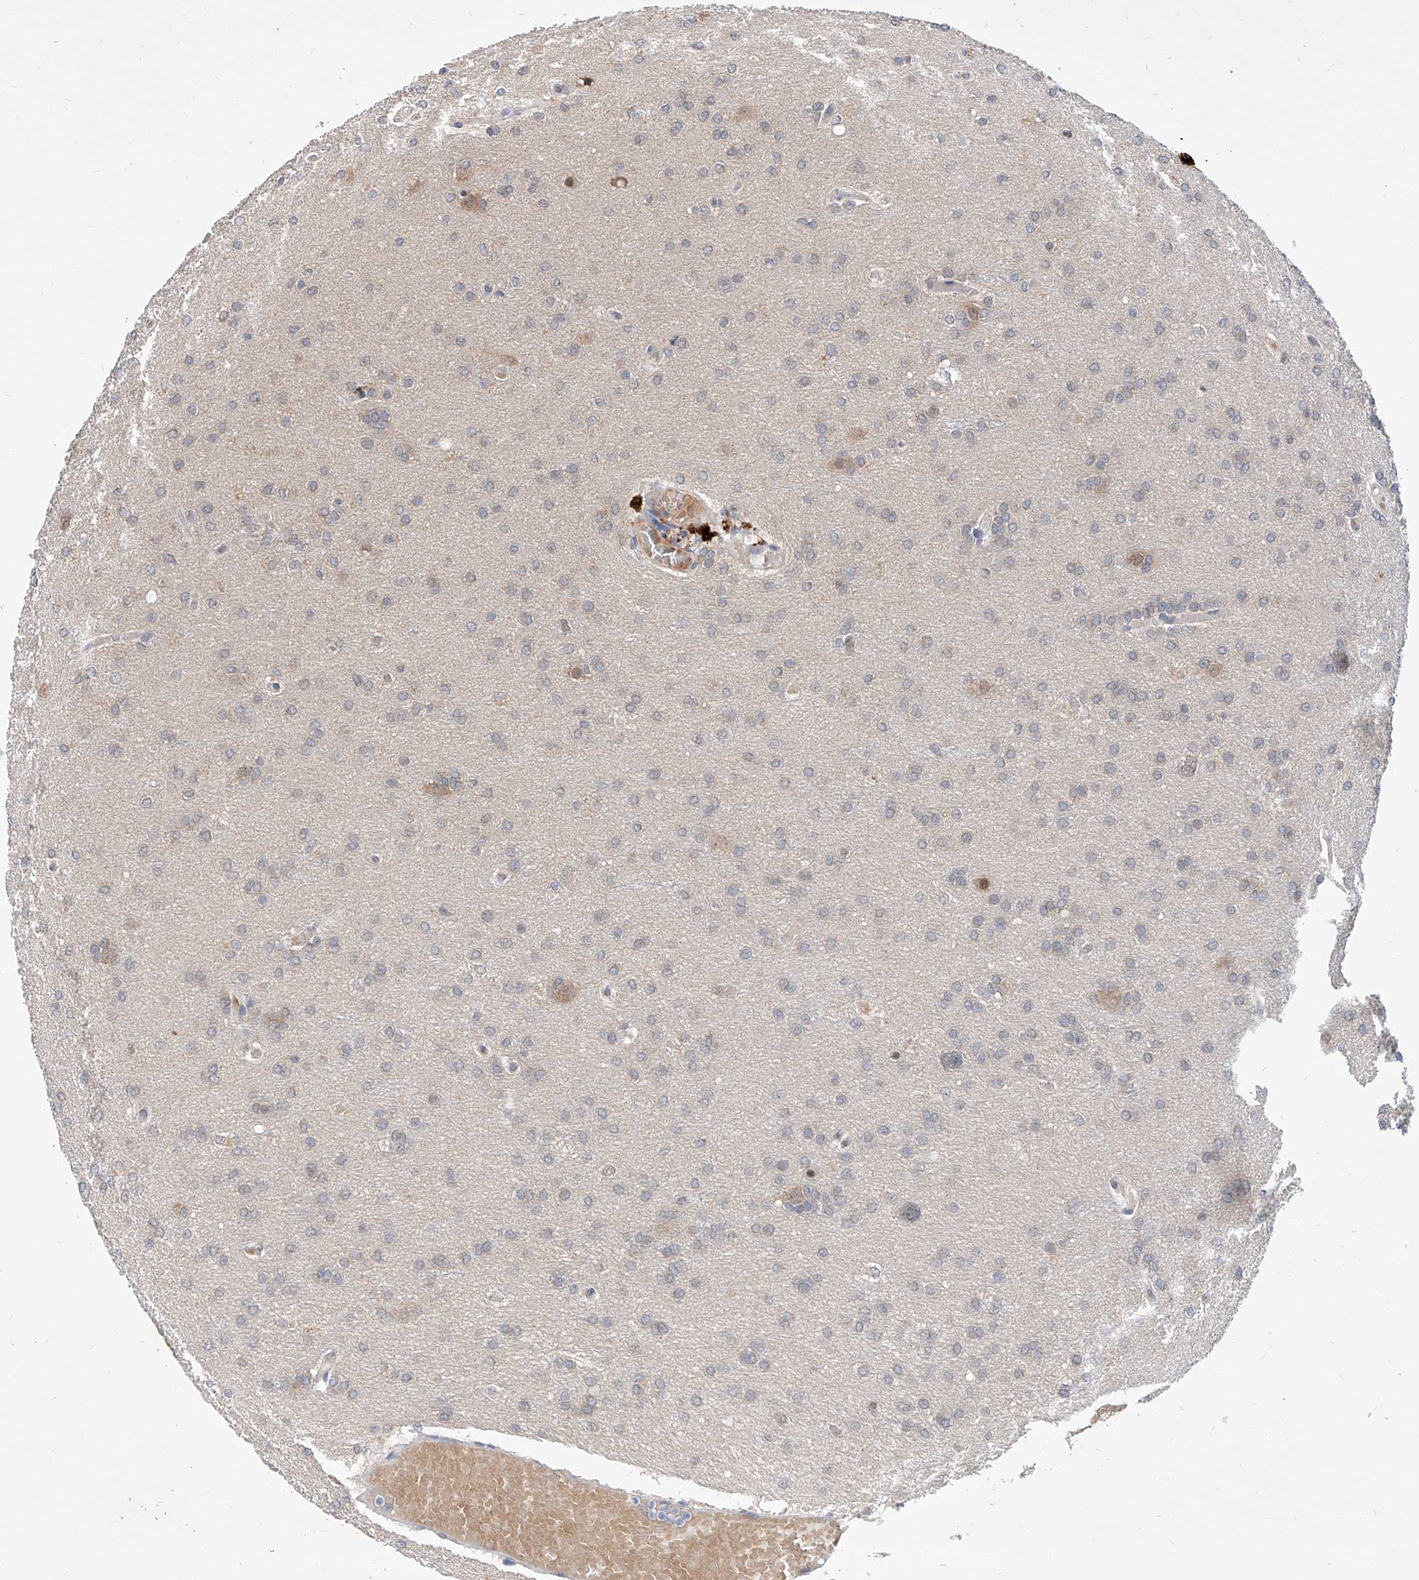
{"staining": {"intensity": "negative", "quantity": "none", "location": "none"}, "tissue": "glioma", "cell_type": "Tumor cells", "image_type": "cancer", "snomed": [{"axis": "morphology", "description": "Glioma, malignant, High grade"}, {"axis": "topography", "description": "Cerebral cortex"}], "caption": "High-grade glioma (malignant) was stained to show a protein in brown. There is no significant expression in tumor cells. Nuclei are stained in blue.", "gene": "CARMIL3", "patient": {"sex": "female", "age": 36}}